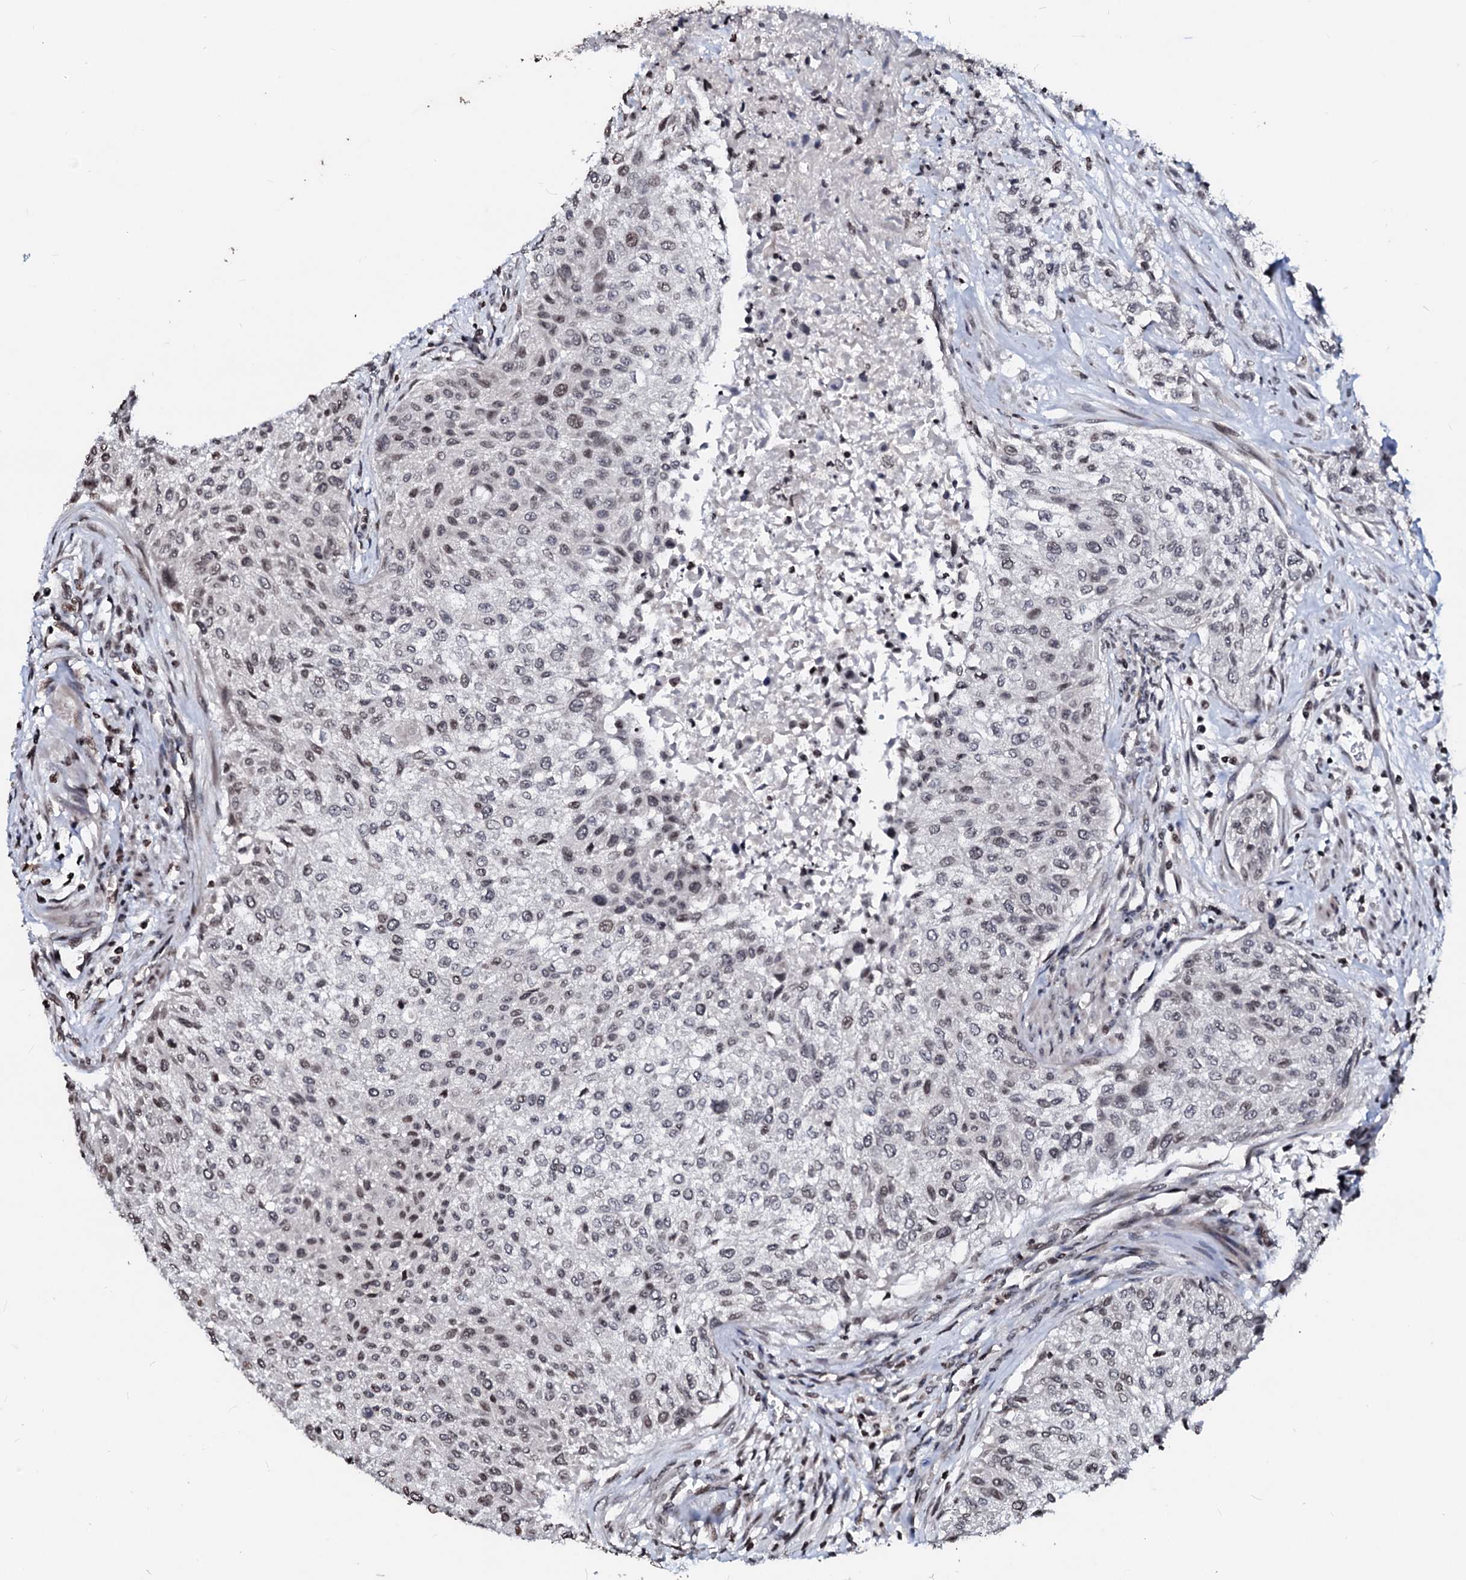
{"staining": {"intensity": "weak", "quantity": "25%-75%", "location": "nuclear"}, "tissue": "urothelial cancer", "cell_type": "Tumor cells", "image_type": "cancer", "snomed": [{"axis": "morphology", "description": "Normal tissue, NOS"}, {"axis": "morphology", "description": "Urothelial carcinoma, NOS"}, {"axis": "topography", "description": "Urinary bladder"}, {"axis": "topography", "description": "Peripheral nerve tissue"}], "caption": "Immunohistochemical staining of urothelial cancer displays weak nuclear protein expression in approximately 25%-75% of tumor cells. The staining was performed using DAB (3,3'-diaminobenzidine) to visualize the protein expression in brown, while the nuclei were stained in blue with hematoxylin (Magnification: 20x).", "gene": "LSM11", "patient": {"sex": "male", "age": 35}}